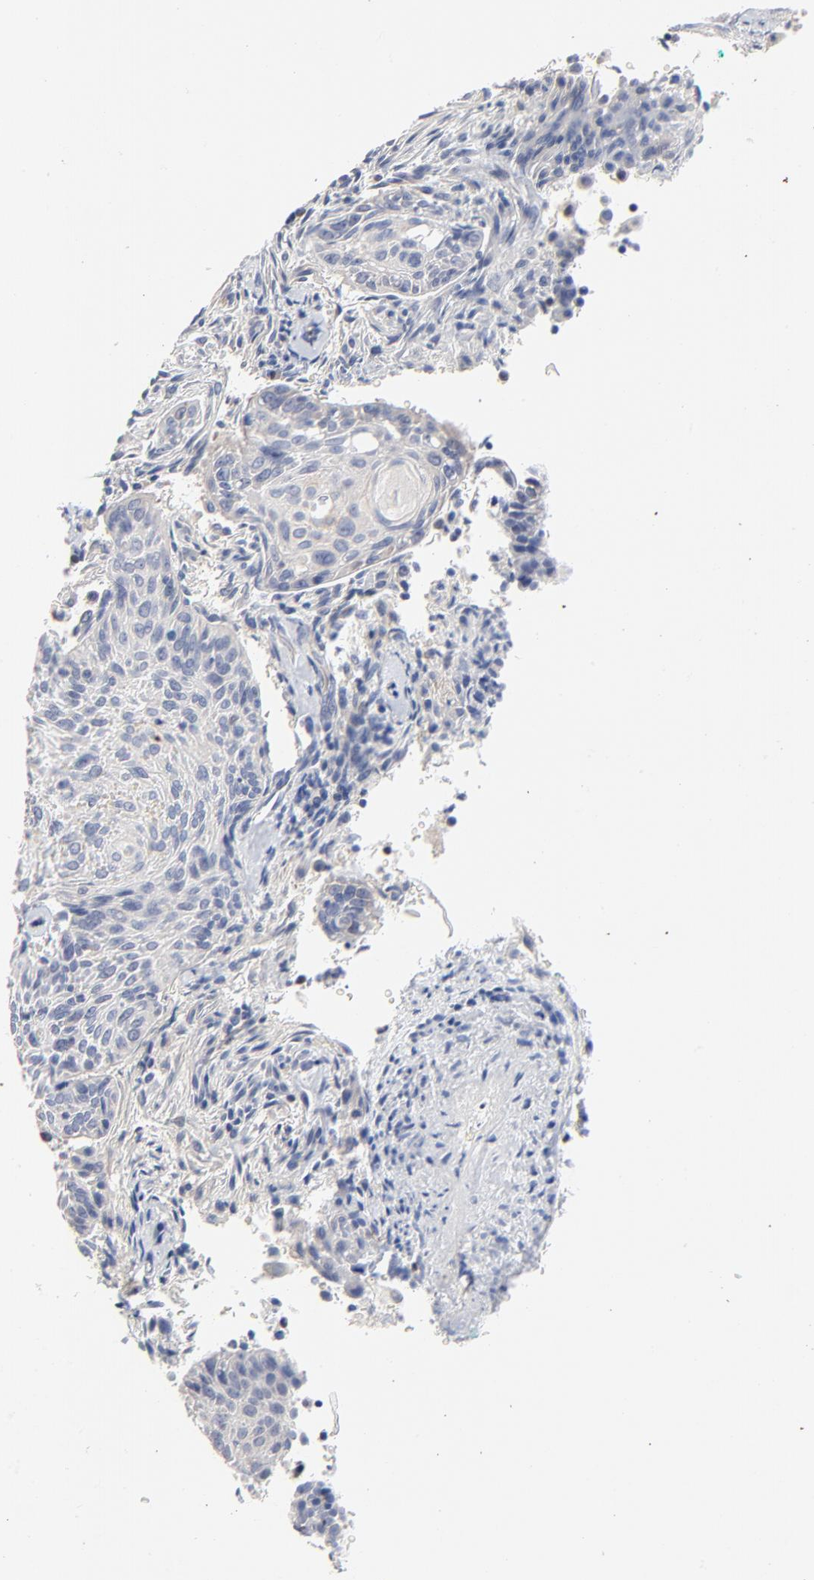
{"staining": {"intensity": "moderate", "quantity": "<25%", "location": "cytoplasmic/membranous"}, "tissue": "cervical cancer", "cell_type": "Tumor cells", "image_type": "cancer", "snomed": [{"axis": "morphology", "description": "Squamous cell carcinoma, NOS"}, {"axis": "topography", "description": "Cervix"}], "caption": "Moderate cytoplasmic/membranous staining for a protein is appreciated in approximately <25% of tumor cells of cervical squamous cell carcinoma using immunohistochemistry (IHC).", "gene": "AADAC", "patient": {"sex": "female", "age": 33}}